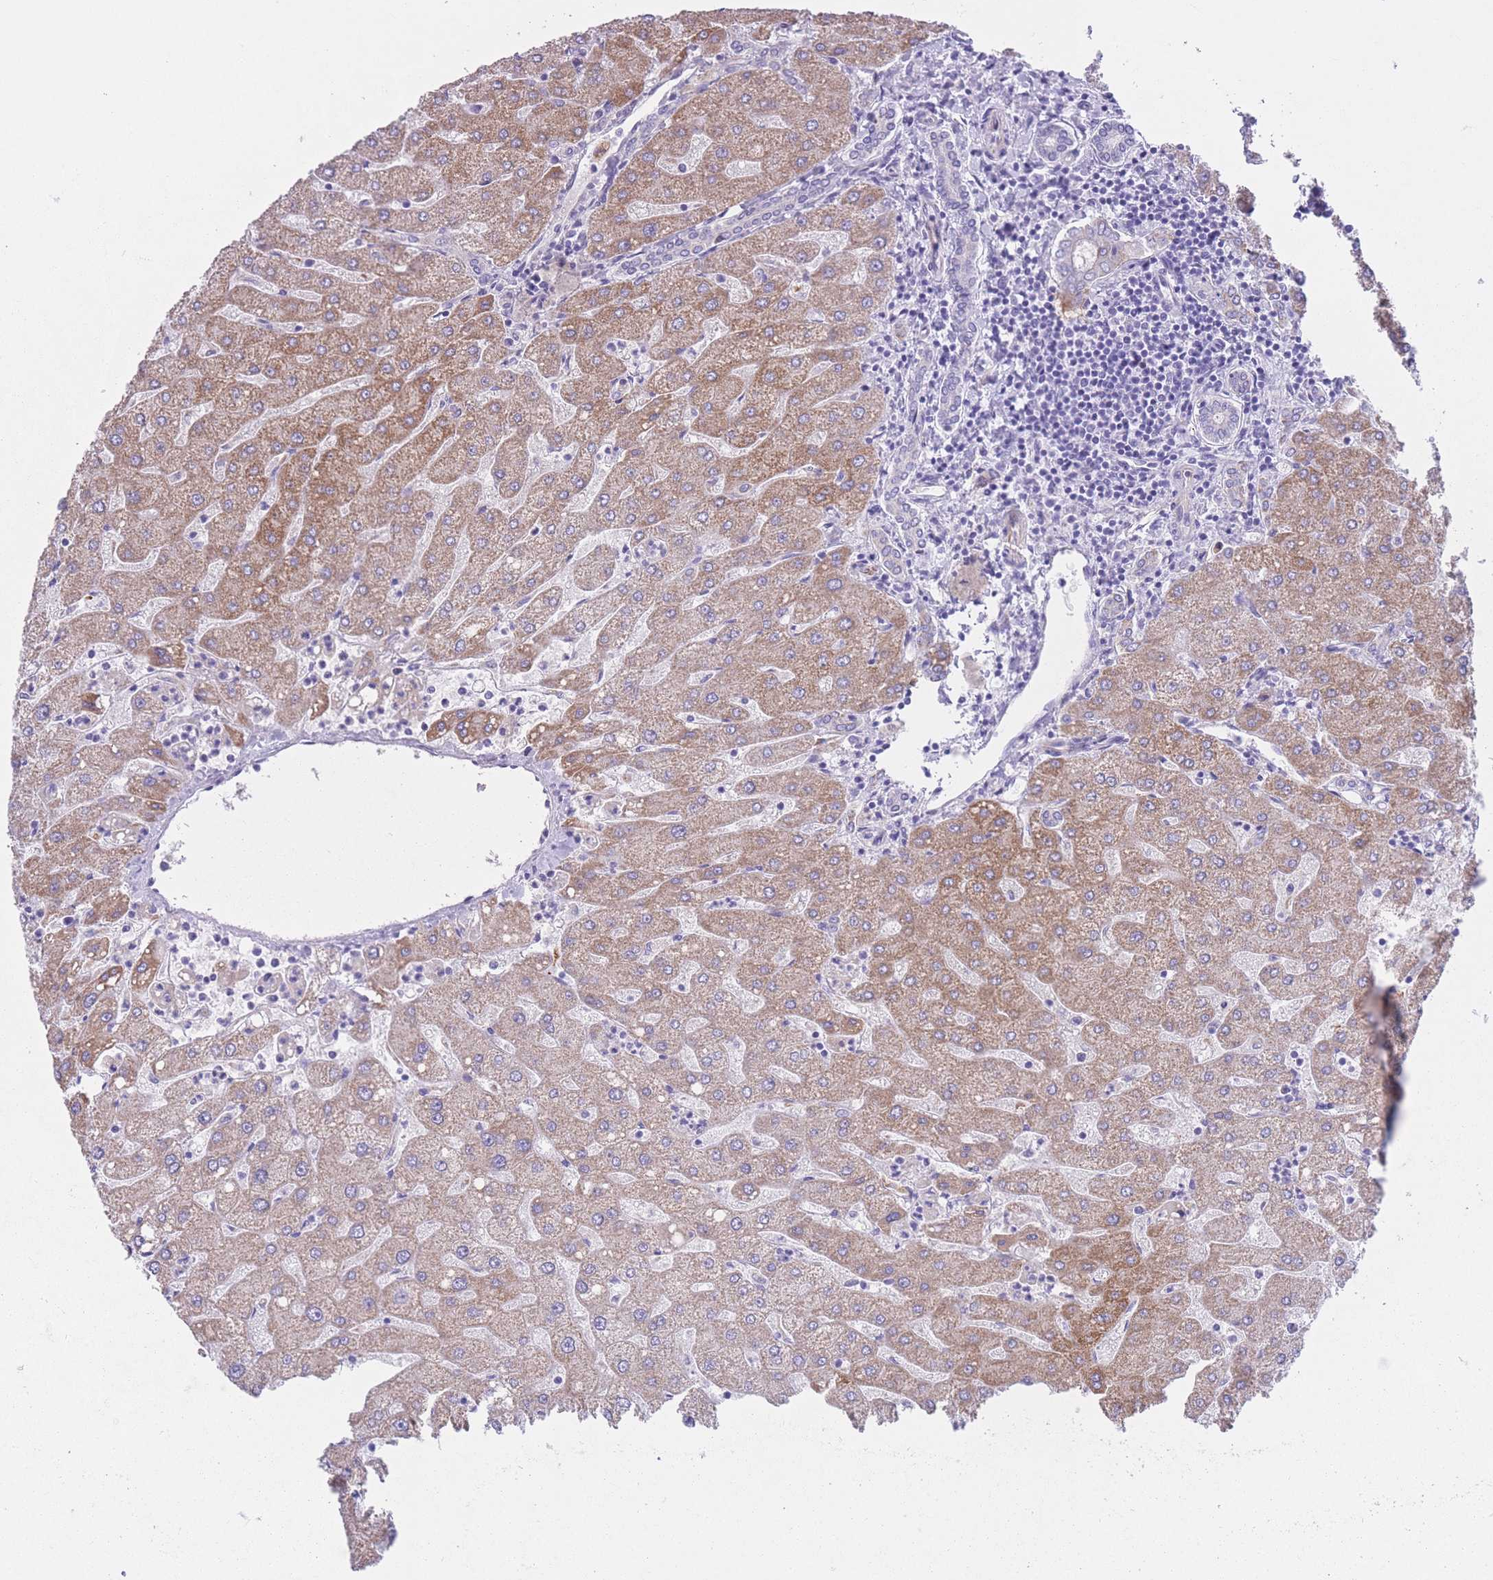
{"staining": {"intensity": "negative", "quantity": "none", "location": "none"}, "tissue": "liver", "cell_type": "Cholangiocytes", "image_type": "normal", "snomed": [{"axis": "morphology", "description": "Normal tissue, NOS"}, {"axis": "topography", "description": "Liver"}], "caption": "Immunohistochemistry (IHC) image of normal liver: liver stained with DAB (3,3'-diaminobenzidine) reveals no significant protein positivity in cholangiocytes. Nuclei are stained in blue.", "gene": "ATP5MF", "patient": {"sex": "male", "age": 67}}